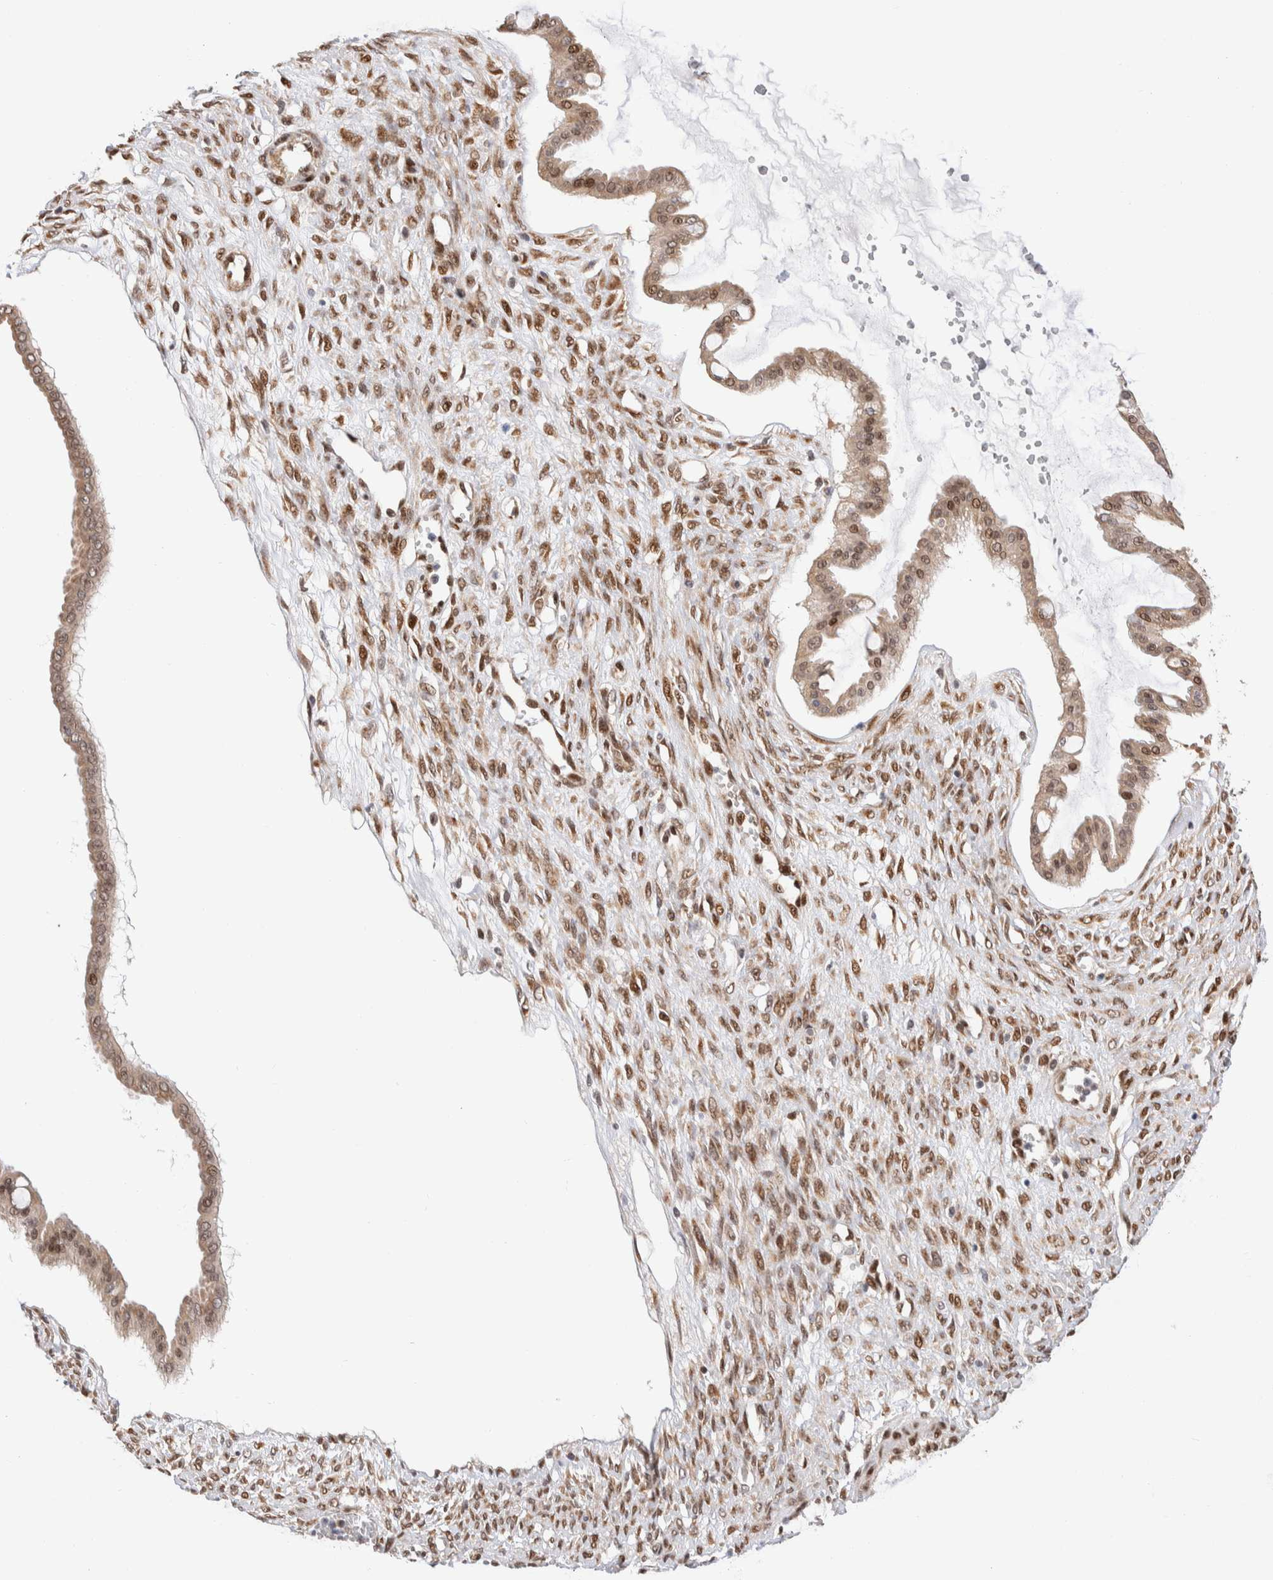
{"staining": {"intensity": "weak", "quantity": ">75%", "location": "cytoplasmic/membranous,nuclear"}, "tissue": "ovarian cancer", "cell_type": "Tumor cells", "image_type": "cancer", "snomed": [{"axis": "morphology", "description": "Cystadenocarcinoma, mucinous, NOS"}, {"axis": "topography", "description": "Ovary"}], "caption": "Protein expression analysis of human ovarian cancer (mucinous cystadenocarcinoma) reveals weak cytoplasmic/membranous and nuclear positivity in approximately >75% of tumor cells.", "gene": "NSMAF", "patient": {"sex": "female", "age": 73}}